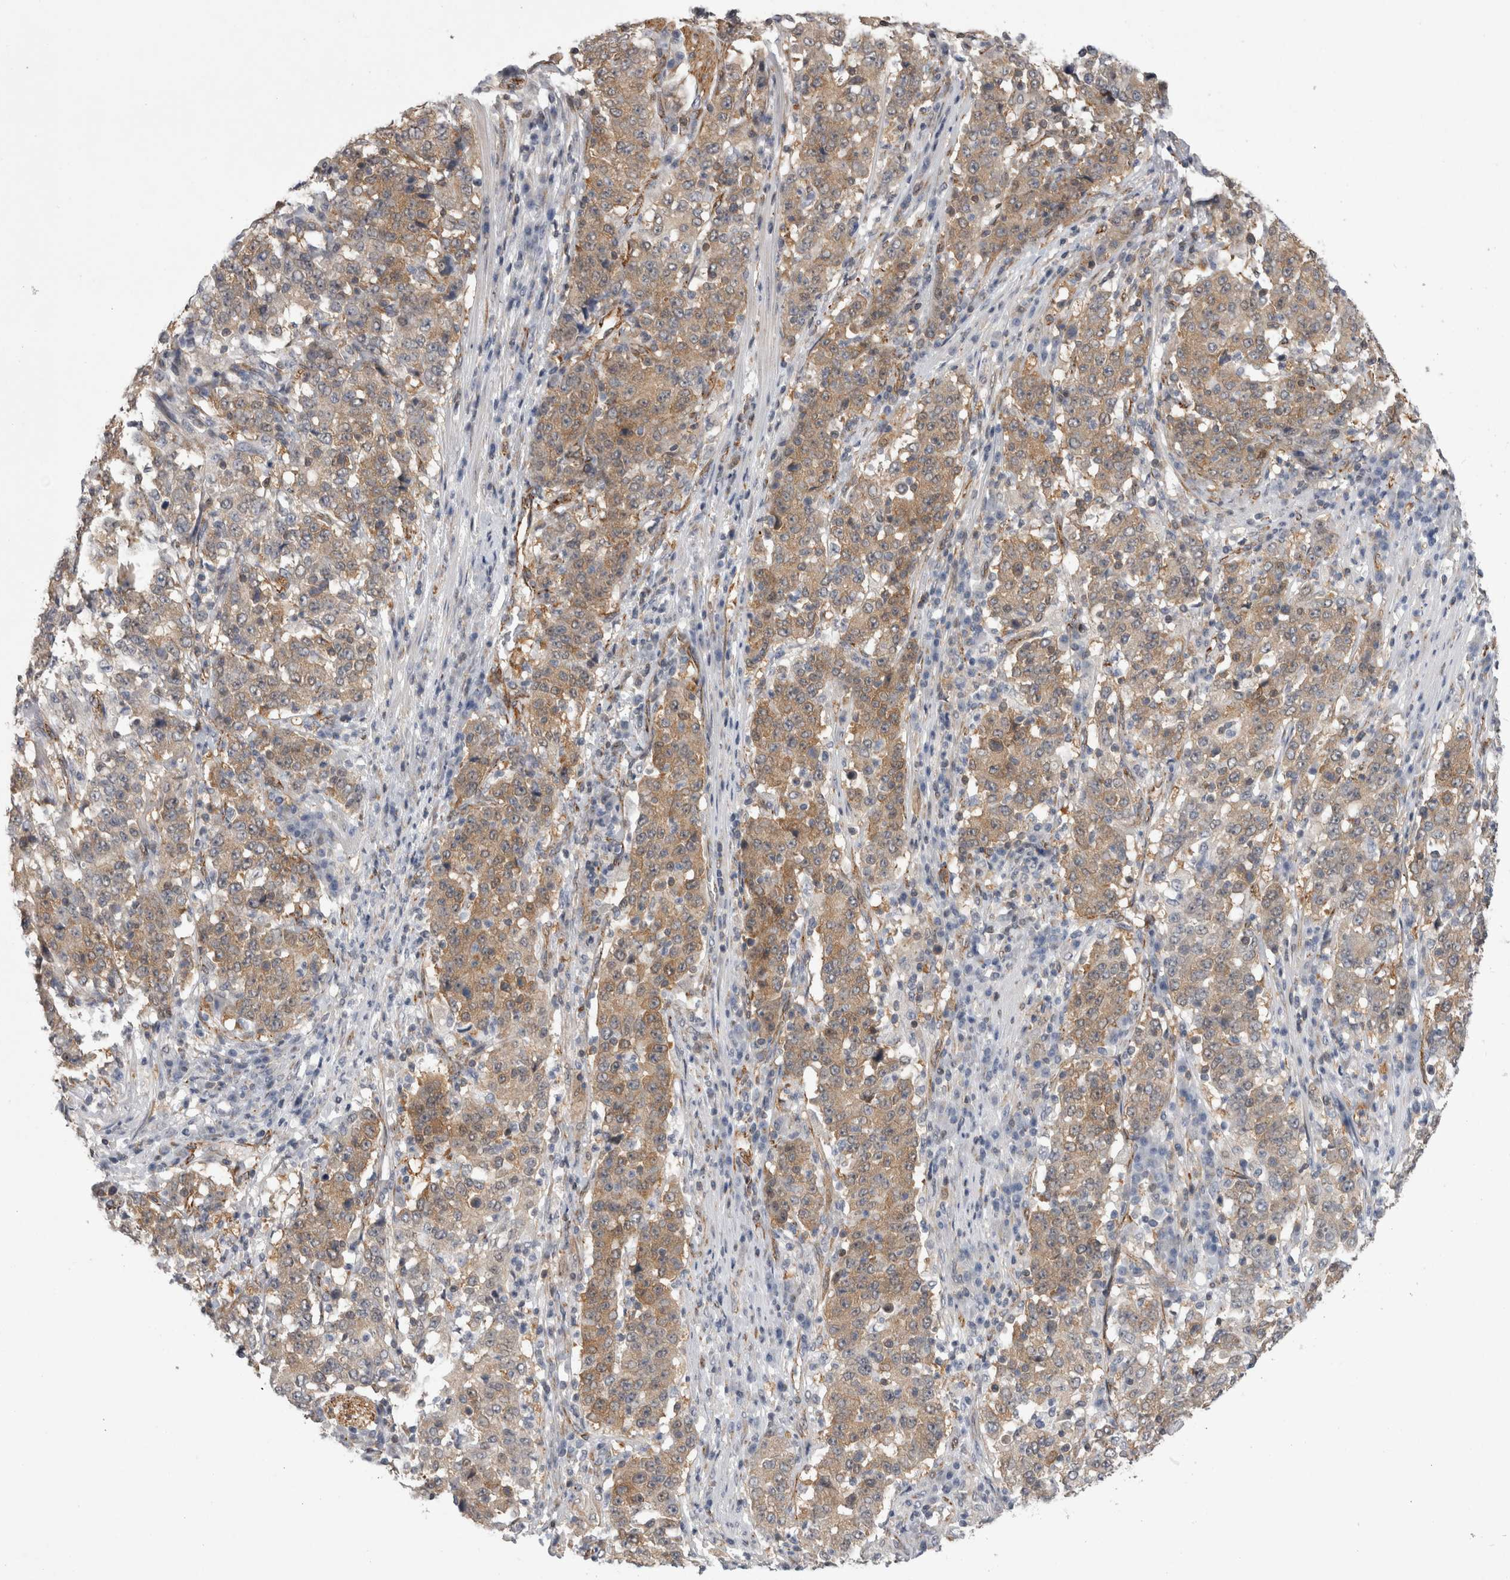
{"staining": {"intensity": "moderate", "quantity": ">75%", "location": "cytoplasmic/membranous"}, "tissue": "stomach cancer", "cell_type": "Tumor cells", "image_type": "cancer", "snomed": [{"axis": "morphology", "description": "Adenocarcinoma, NOS"}, {"axis": "topography", "description": "Stomach"}], "caption": "High-power microscopy captured an immunohistochemistry image of adenocarcinoma (stomach), revealing moderate cytoplasmic/membranous expression in about >75% of tumor cells. The protein is shown in brown color, while the nuclei are stained blue.", "gene": "ACOT7", "patient": {"sex": "male", "age": 59}}